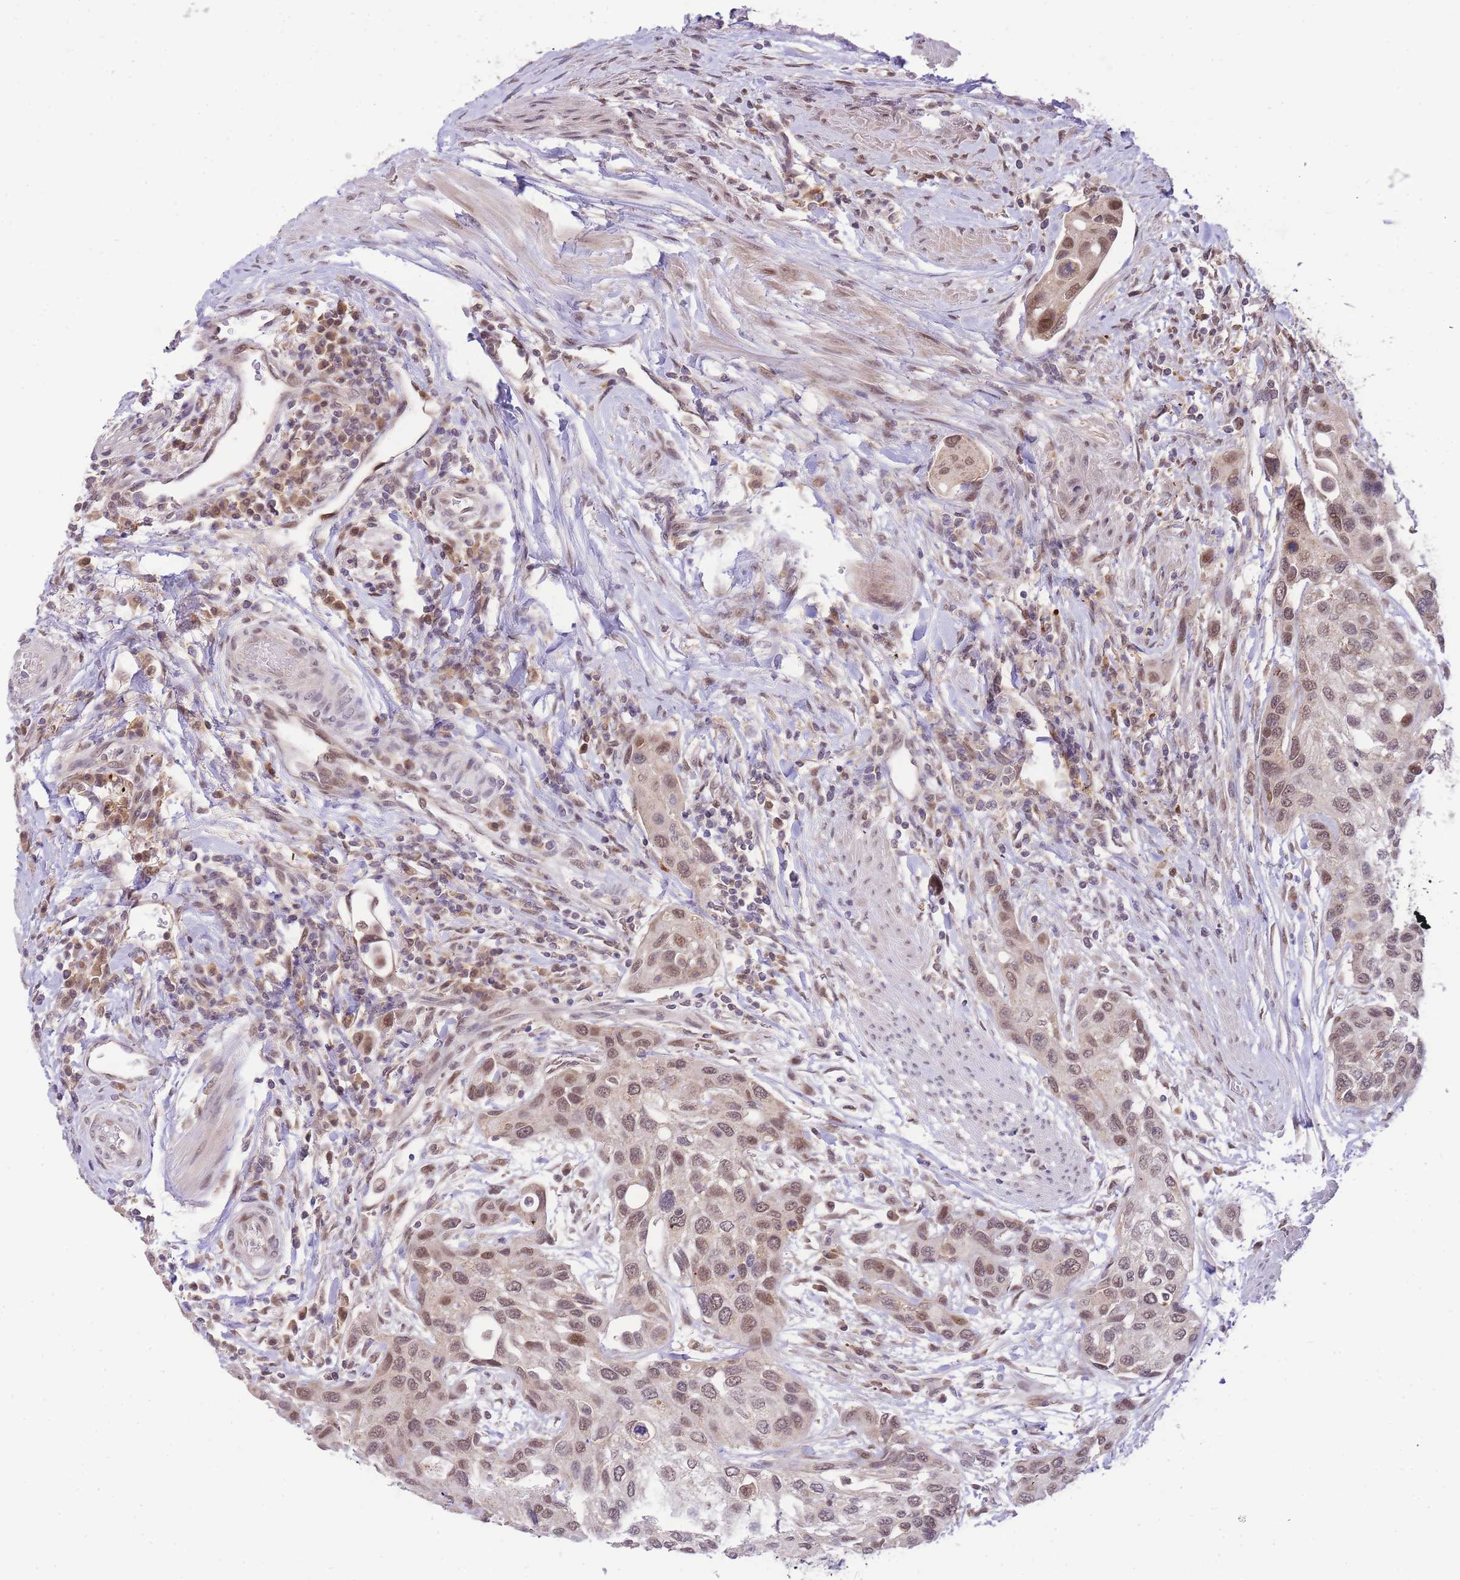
{"staining": {"intensity": "moderate", "quantity": ">75%", "location": "nuclear"}, "tissue": "urothelial cancer", "cell_type": "Tumor cells", "image_type": "cancer", "snomed": [{"axis": "morphology", "description": "Normal tissue, NOS"}, {"axis": "morphology", "description": "Urothelial carcinoma, High grade"}, {"axis": "topography", "description": "Vascular tissue"}, {"axis": "topography", "description": "Urinary bladder"}], "caption": "Urothelial cancer stained for a protein (brown) displays moderate nuclear positive expression in approximately >75% of tumor cells.", "gene": "PUS10", "patient": {"sex": "female", "age": 56}}